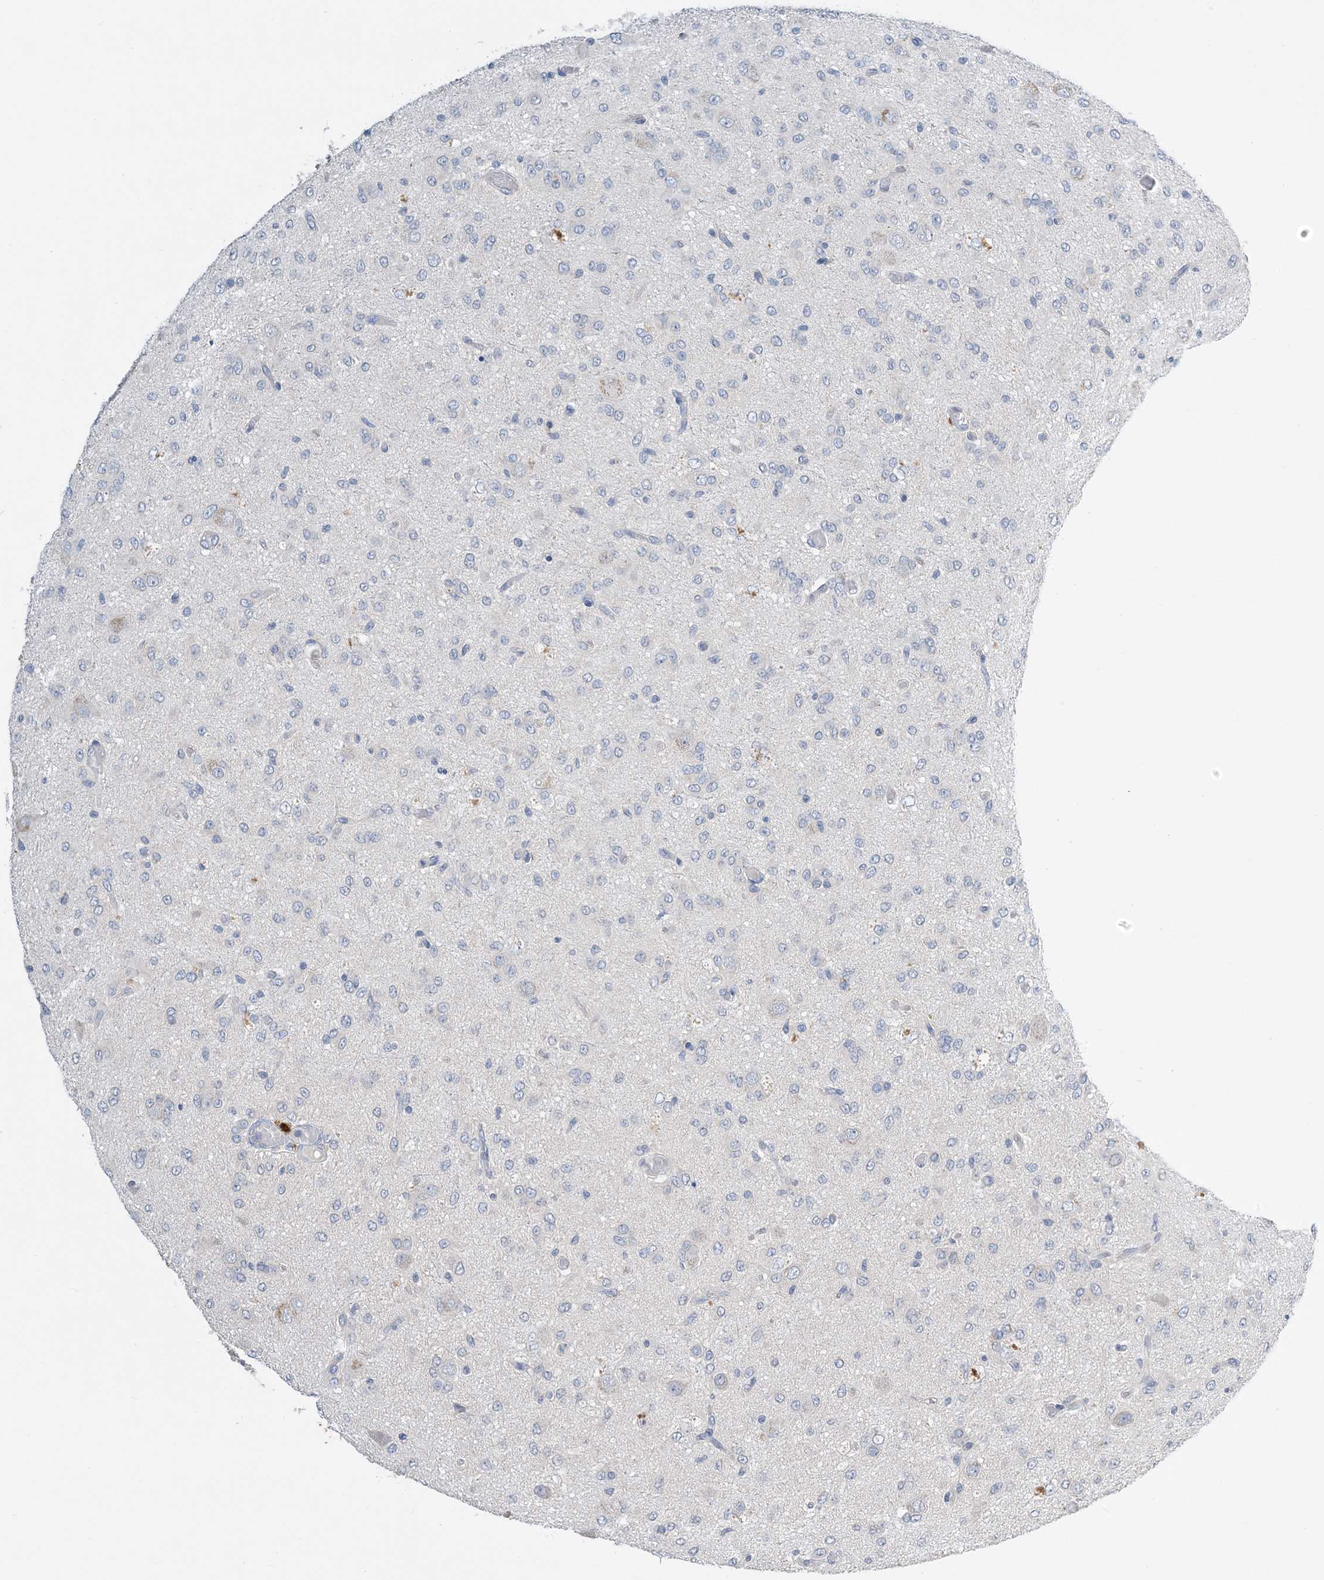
{"staining": {"intensity": "negative", "quantity": "none", "location": "none"}, "tissue": "glioma", "cell_type": "Tumor cells", "image_type": "cancer", "snomed": [{"axis": "morphology", "description": "Glioma, malignant, High grade"}, {"axis": "topography", "description": "Brain"}], "caption": "Human high-grade glioma (malignant) stained for a protein using immunohistochemistry (IHC) reveals no positivity in tumor cells.", "gene": "KPRP", "patient": {"sex": "female", "age": 59}}